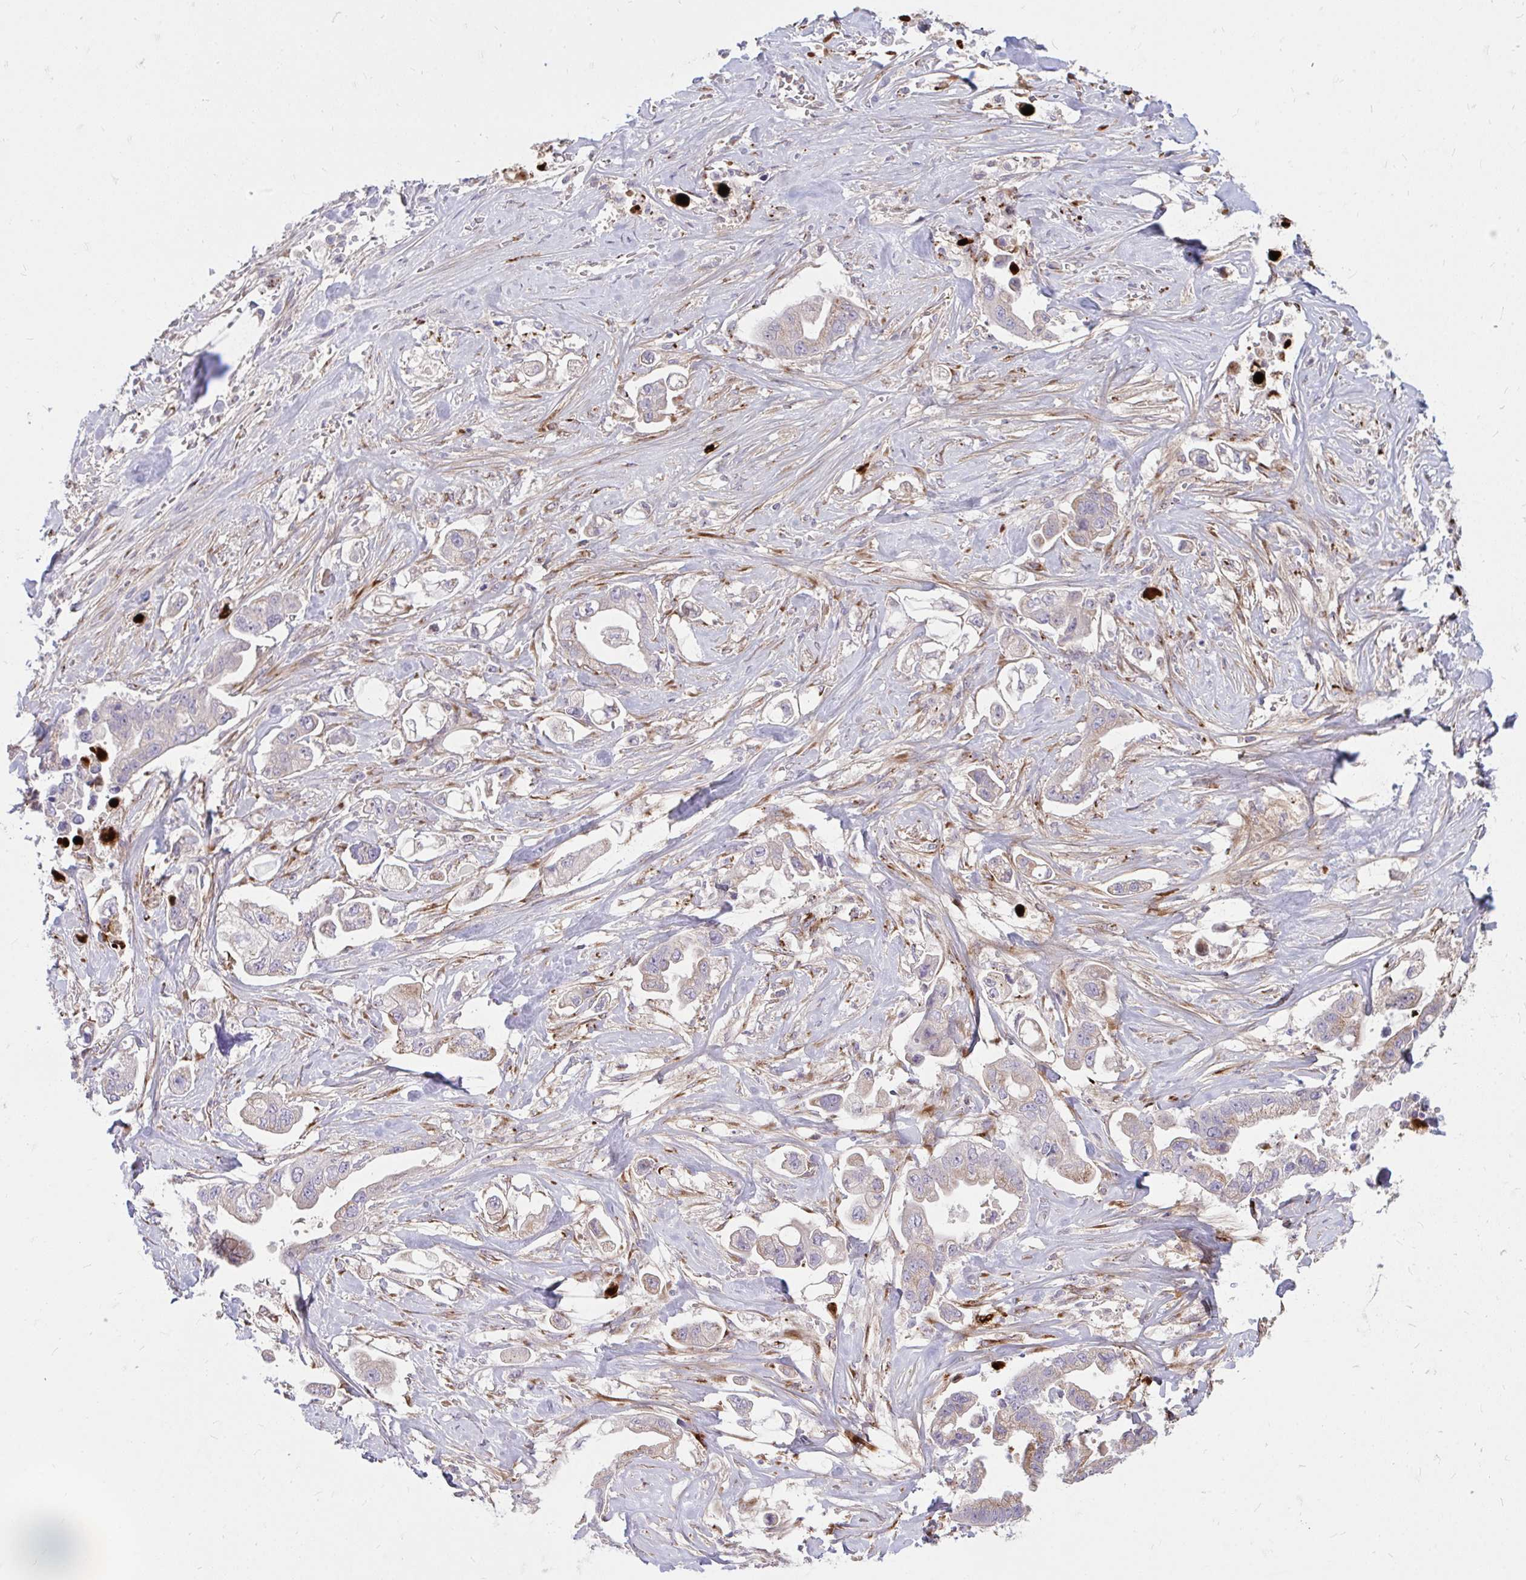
{"staining": {"intensity": "weak", "quantity": "<25%", "location": "cytoplasmic/membranous"}, "tissue": "stomach cancer", "cell_type": "Tumor cells", "image_type": "cancer", "snomed": [{"axis": "morphology", "description": "Adenocarcinoma, NOS"}, {"axis": "topography", "description": "Stomach"}], "caption": "A high-resolution histopathology image shows immunohistochemistry staining of stomach cancer (adenocarcinoma), which displays no significant positivity in tumor cells. (Immunohistochemistry, brightfield microscopy, high magnification).", "gene": "RAB6B", "patient": {"sex": "male", "age": 62}}